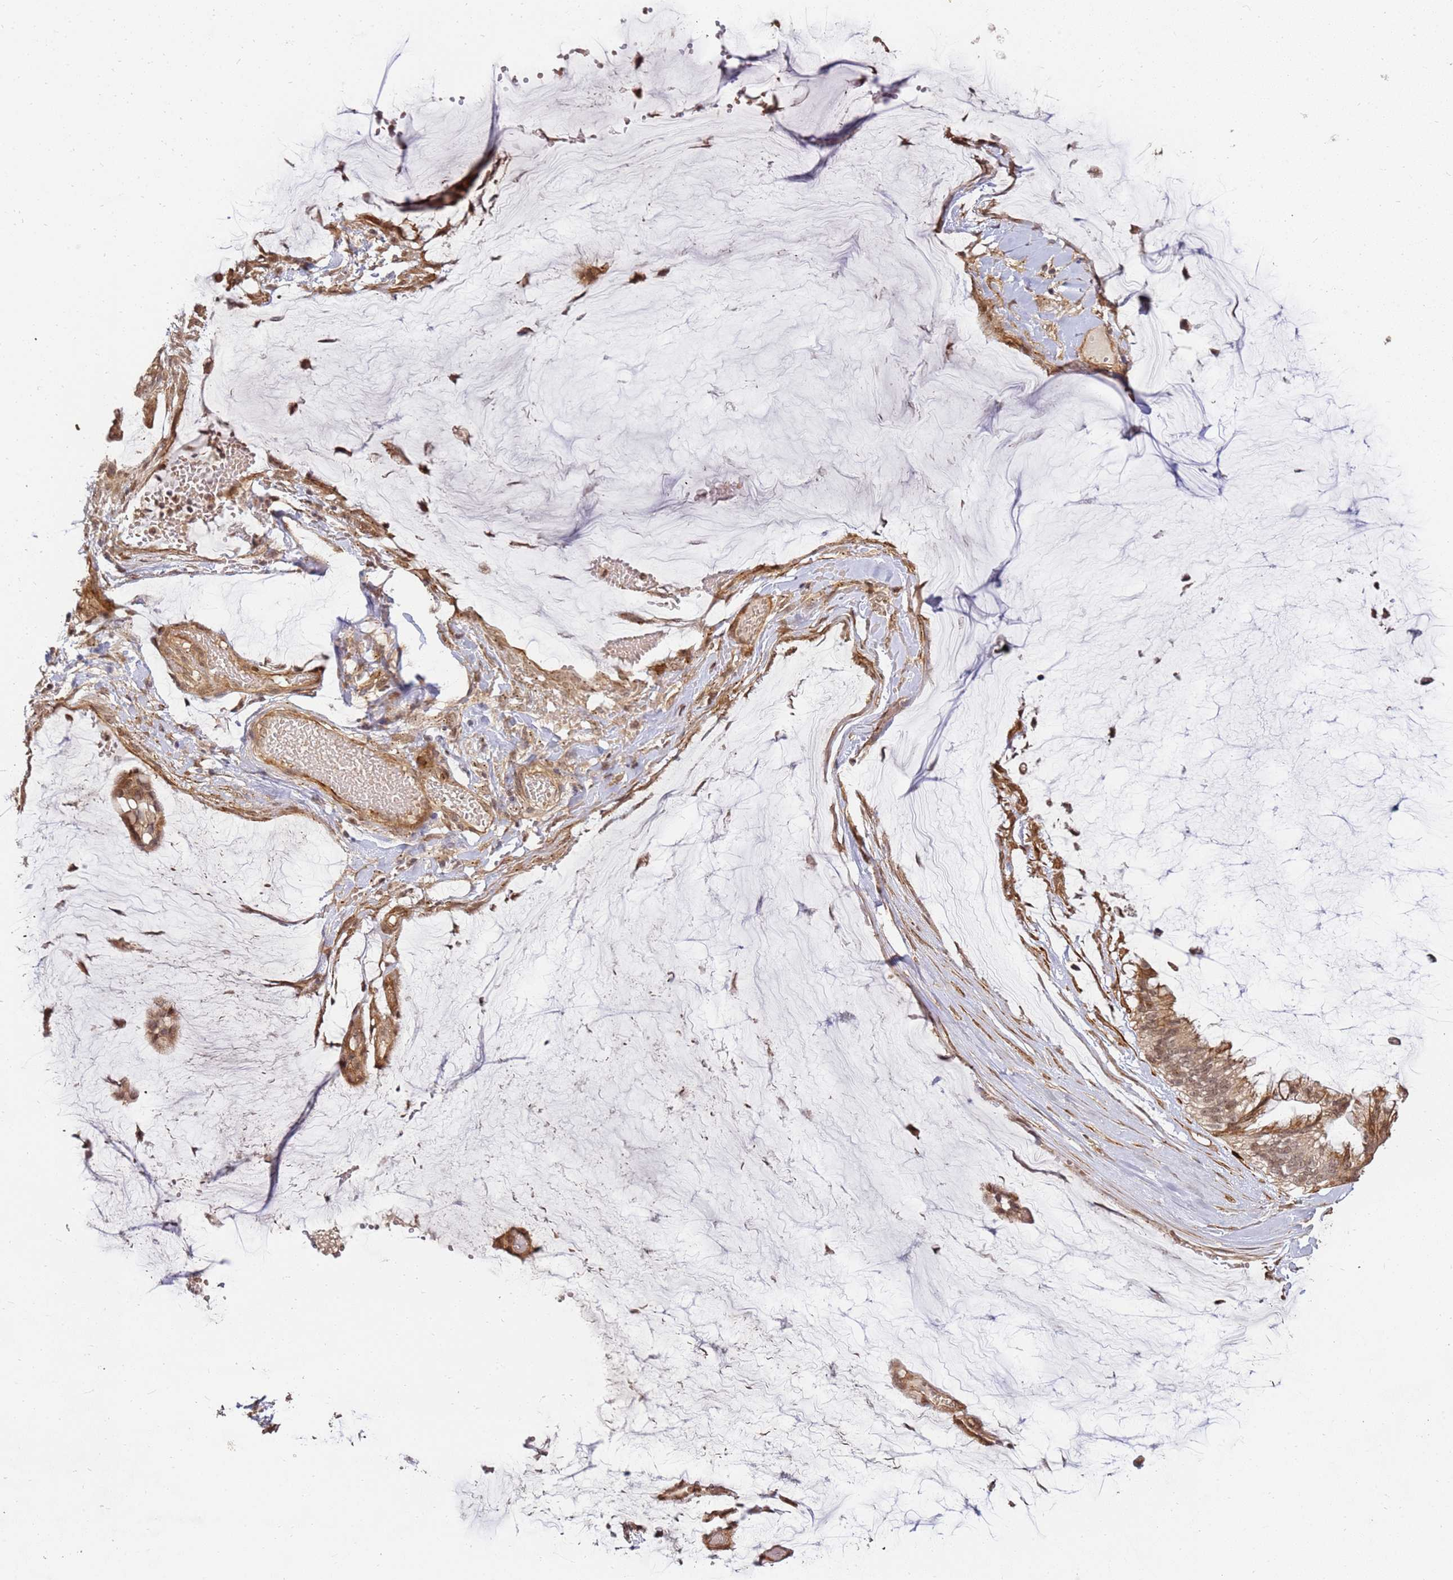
{"staining": {"intensity": "moderate", "quantity": ">75%", "location": "cytoplasmic/membranous,nuclear"}, "tissue": "ovarian cancer", "cell_type": "Tumor cells", "image_type": "cancer", "snomed": [{"axis": "morphology", "description": "Cystadenocarcinoma, mucinous, NOS"}, {"axis": "topography", "description": "Ovary"}], "caption": "Ovarian cancer stained with a protein marker reveals moderate staining in tumor cells.", "gene": "ST18", "patient": {"sex": "female", "age": 39}}